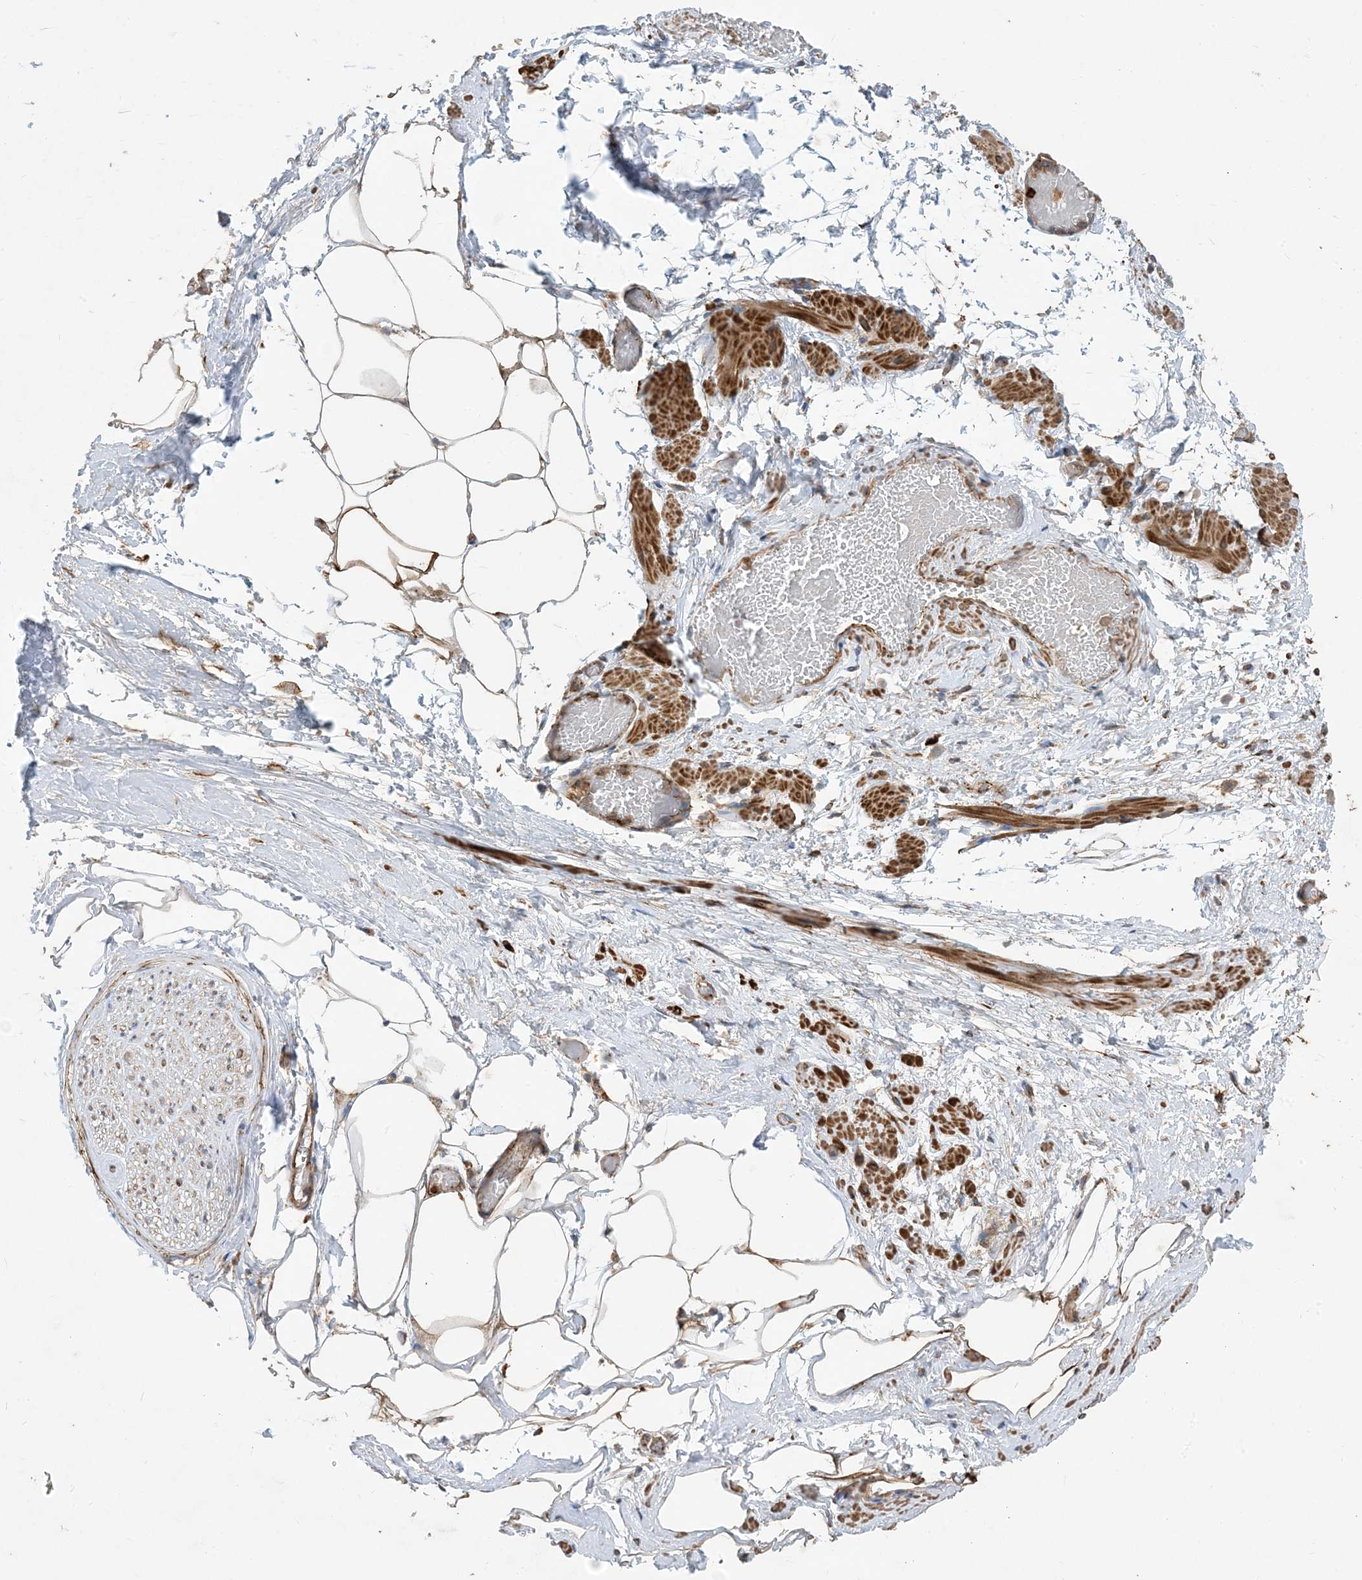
{"staining": {"intensity": "moderate", "quantity": "25%-75%", "location": "cytoplasmic/membranous"}, "tissue": "adipose tissue", "cell_type": "Adipocytes", "image_type": "normal", "snomed": [{"axis": "morphology", "description": "Normal tissue, NOS"}, {"axis": "morphology", "description": "Adenocarcinoma, Low grade"}, {"axis": "topography", "description": "Prostate"}, {"axis": "topography", "description": "Peripheral nerve tissue"}], "caption": "A photomicrograph of human adipose tissue stained for a protein reveals moderate cytoplasmic/membranous brown staining in adipocytes.", "gene": "OTOP1", "patient": {"sex": "male", "age": 63}}